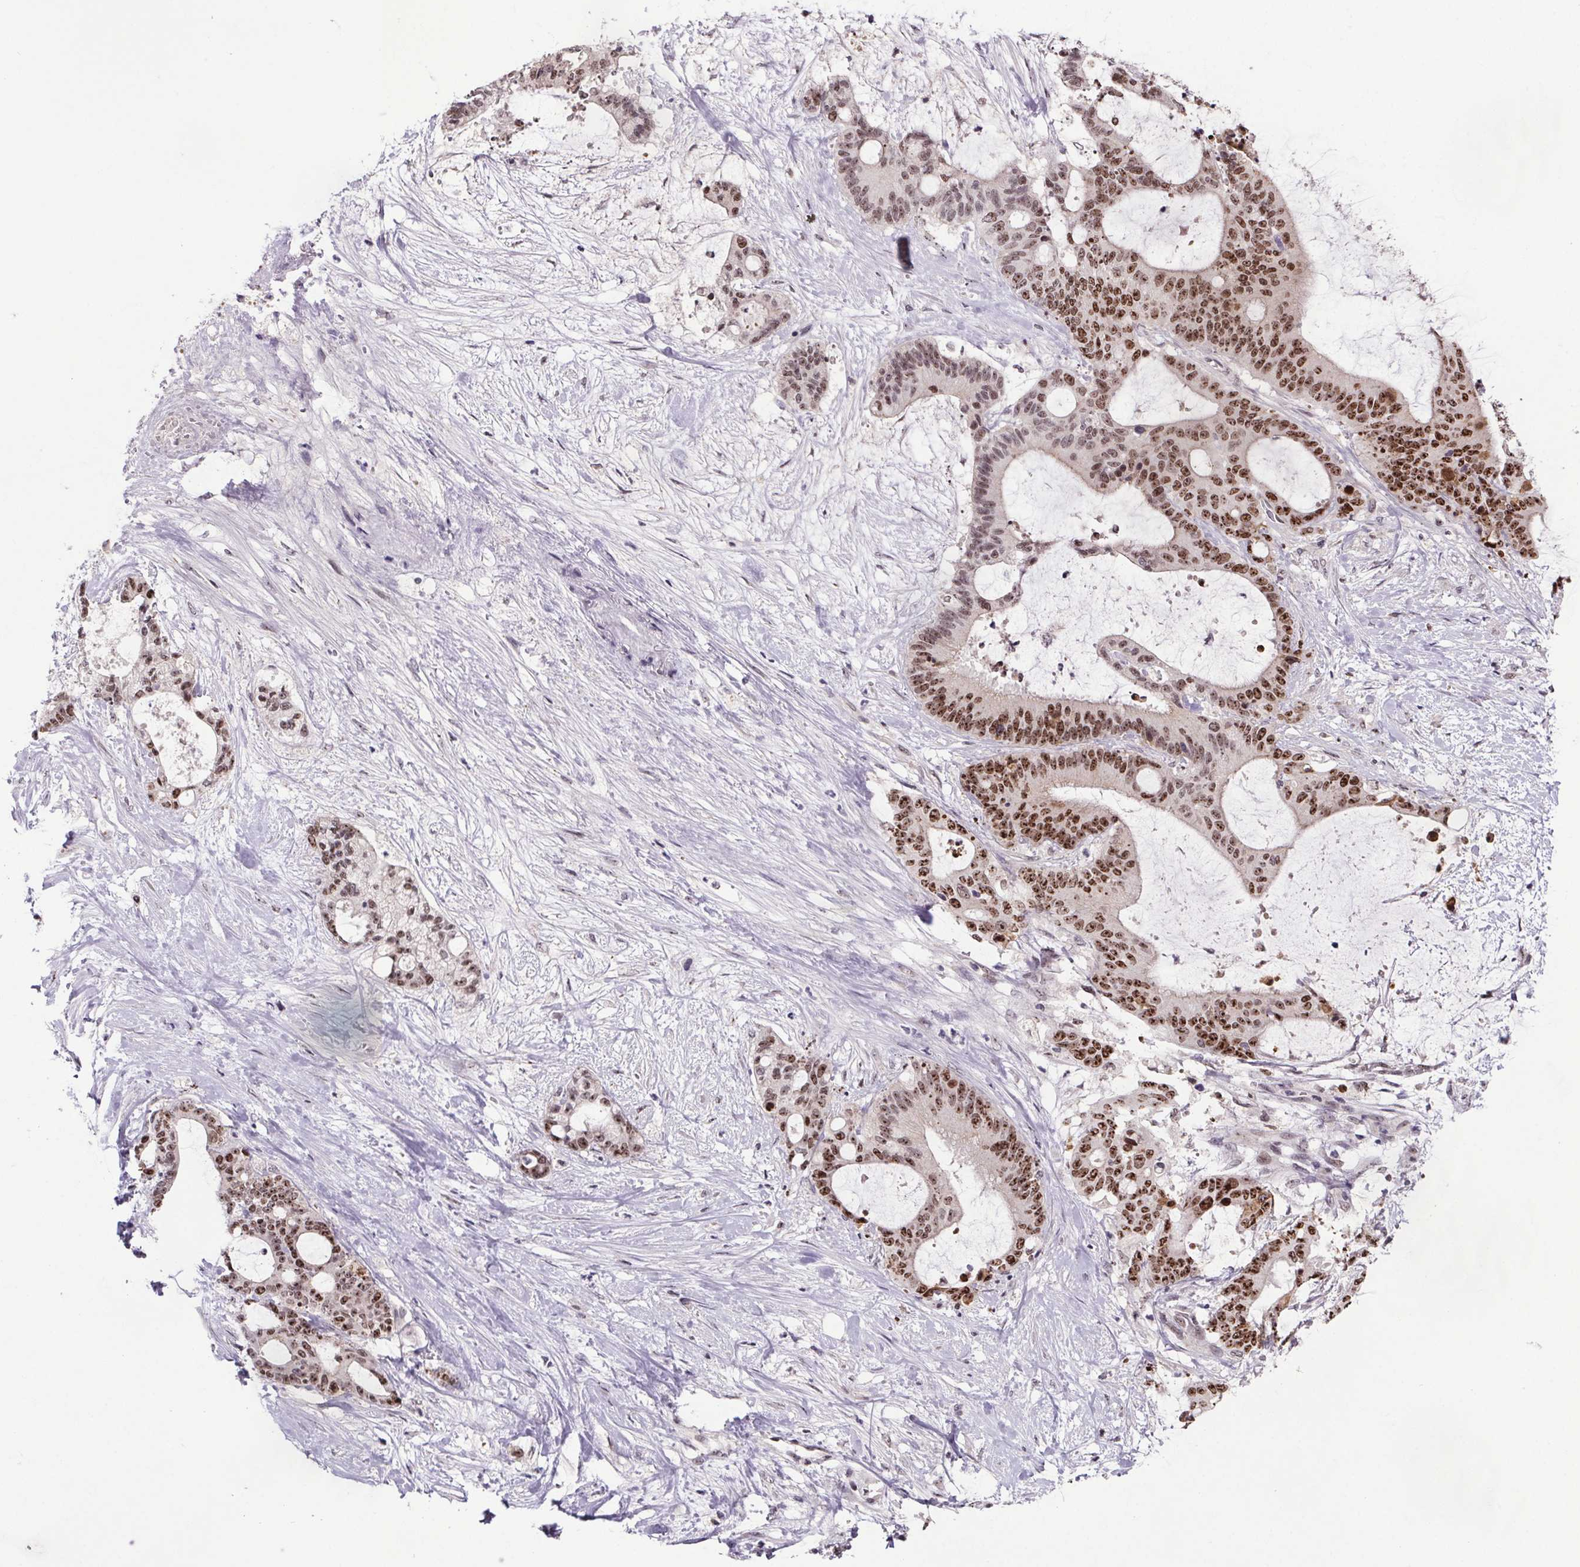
{"staining": {"intensity": "strong", "quantity": "25%-75%", "location": "nuclear"}, "tissue": "liver cancer", "cell_type": "Tumor cells", "image_type": "cancer", "snomed": [{"axis": "morphology", "description": "Cholangiocarcinoma"}, {"axis": "topography", "description": "Liver"}], "caption": "The histopathology image shows immunohistochemical staining of liver cholangiocarcinoma. There is strong nuclear staining is identified in about 25%-75% of tumor cells.", "gene": "ATMIN", "patient": {"sex": "female", "age": 73}}